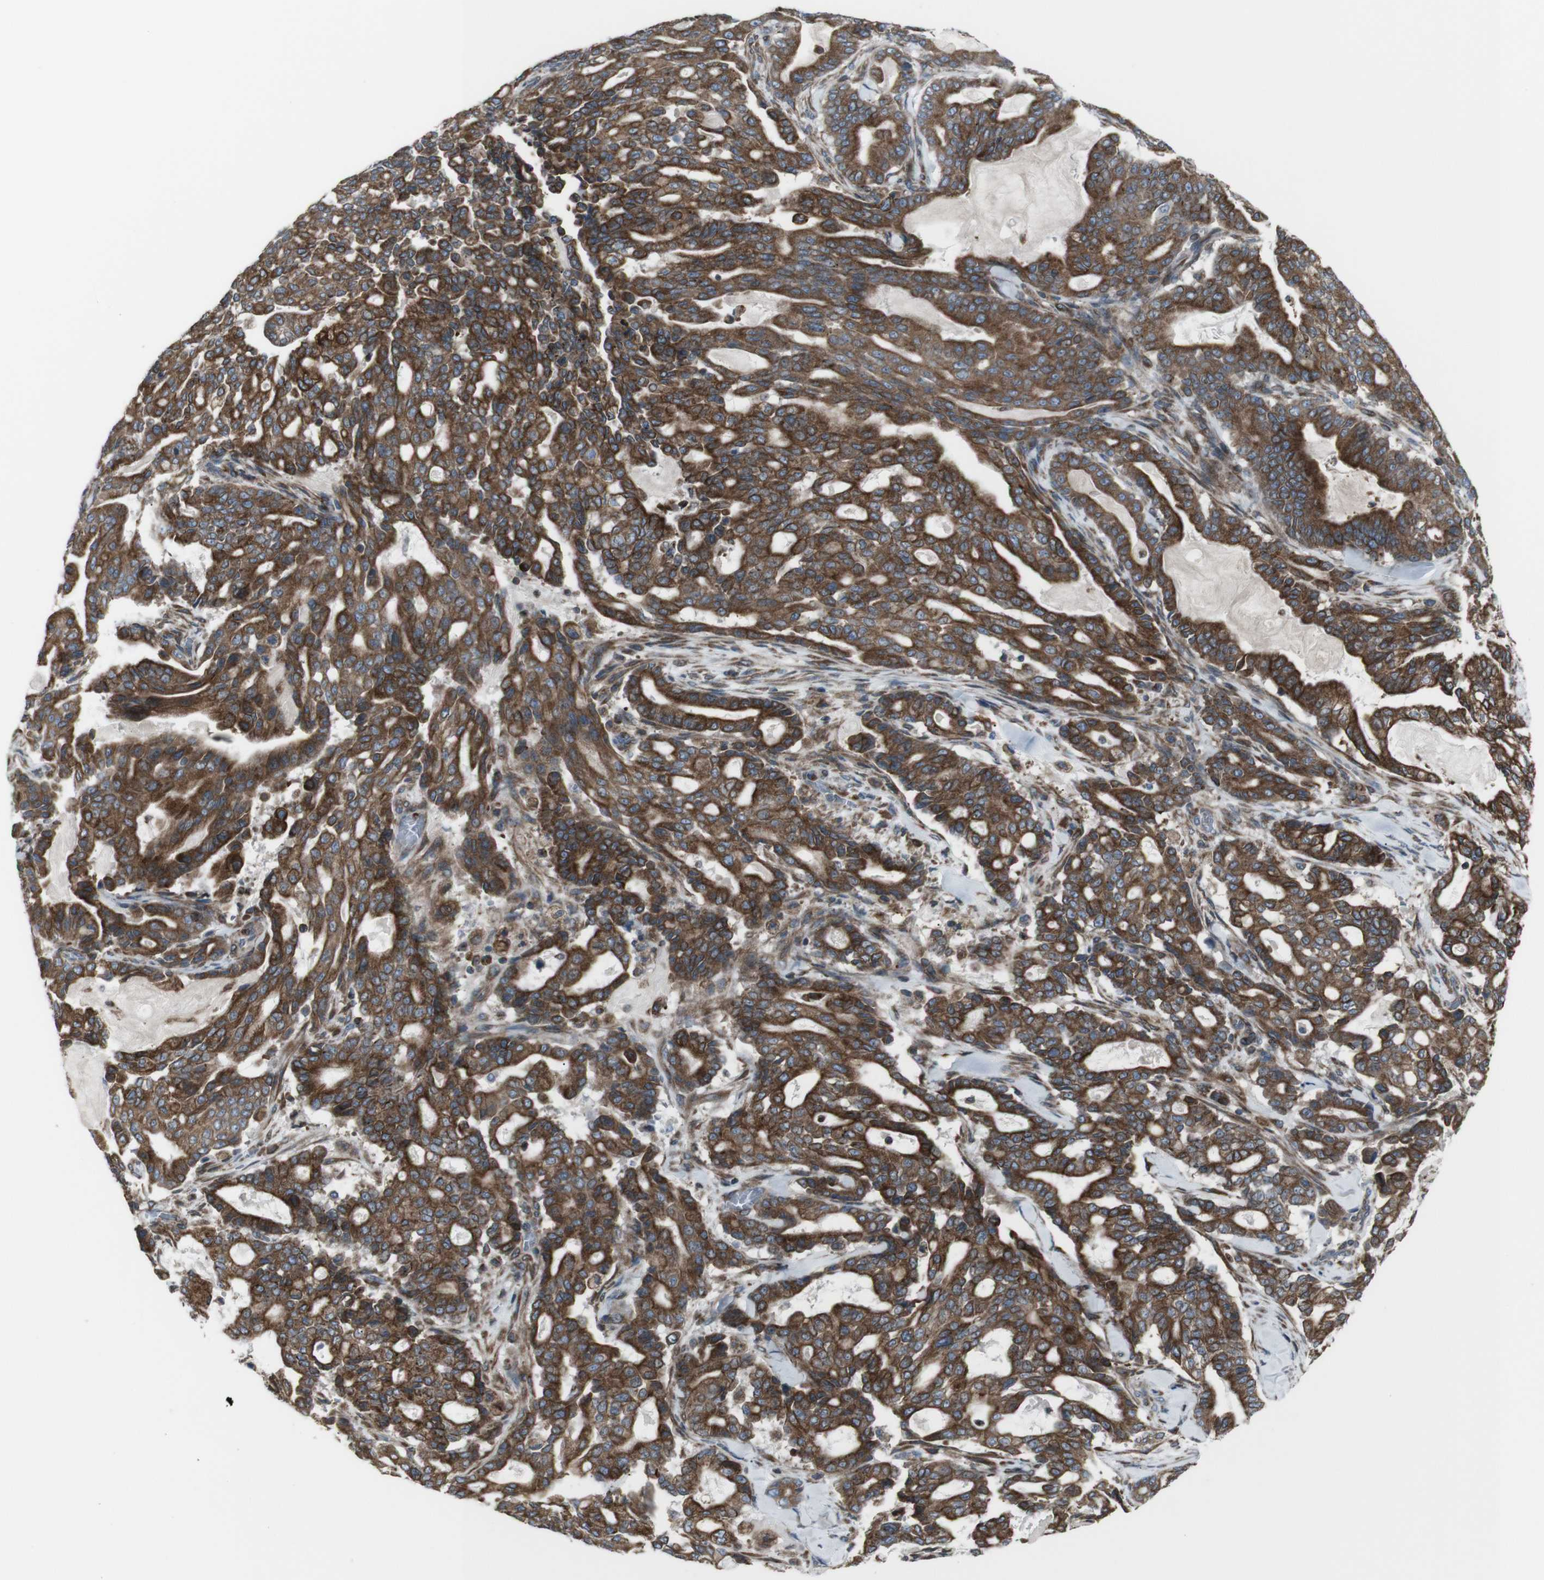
{"staining": {"intensity": "strong", "quantity": ">75%", "location": "cytoplasmic/membranous"}, "tissue": "pancreatic cancer", "cell_type": "Tumor cells", "image_type": "cancer", "snomed": [{"axis": "morphology", "description": "Adenocarcinoma, NOS"}, {"axis": "topography", "description": "Pancreas"}], "caption": "Tumor cells exhibit high levels of strong cytoplasmic/membranous staining in about >75% of cells in pancreatic adenocarcinoma.", "gene": "LNPK", "patient": {"sex": "male", "age": 63}}